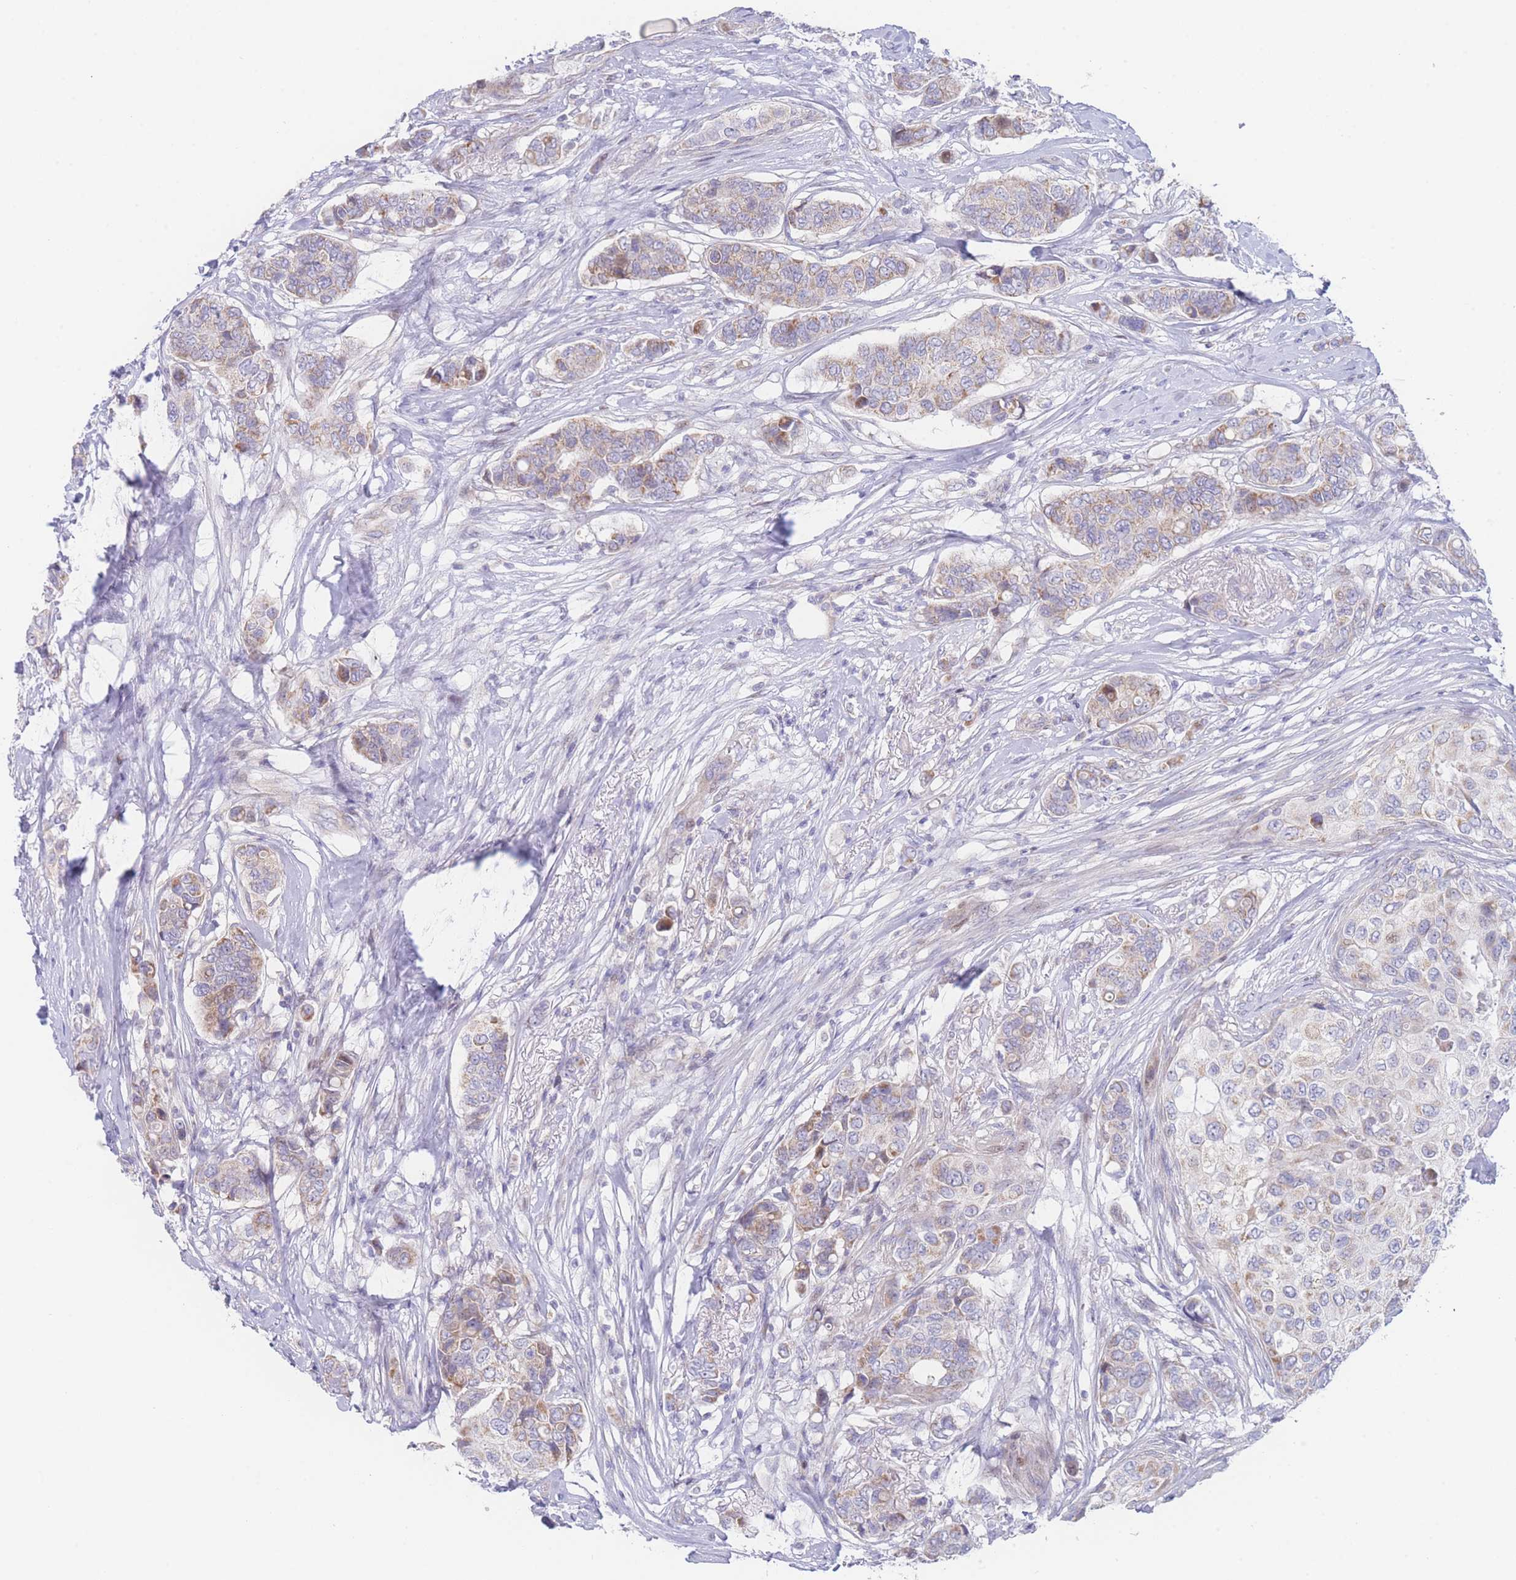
{"staining": {"intensity": "weak", "quantity": "25%-75%", "location": "cytoplasmic/membranous"}, "tissue": "breast cancer", "cell_type": "Tumor cells", "image_type": "cancer", "snomed": [{"axis": "morphology", "description": "Lobular carcinoma"}, {"axis": "topography", "description": "Breast"}], "caption": "Protein analysis of breast lobular carcinoma tissue reveals weak cytoplasmic/membranous expression in about 25%-75% of tumor cells.", "gene": "GPAM", "patient": {"sex": "female", "age": 51}}